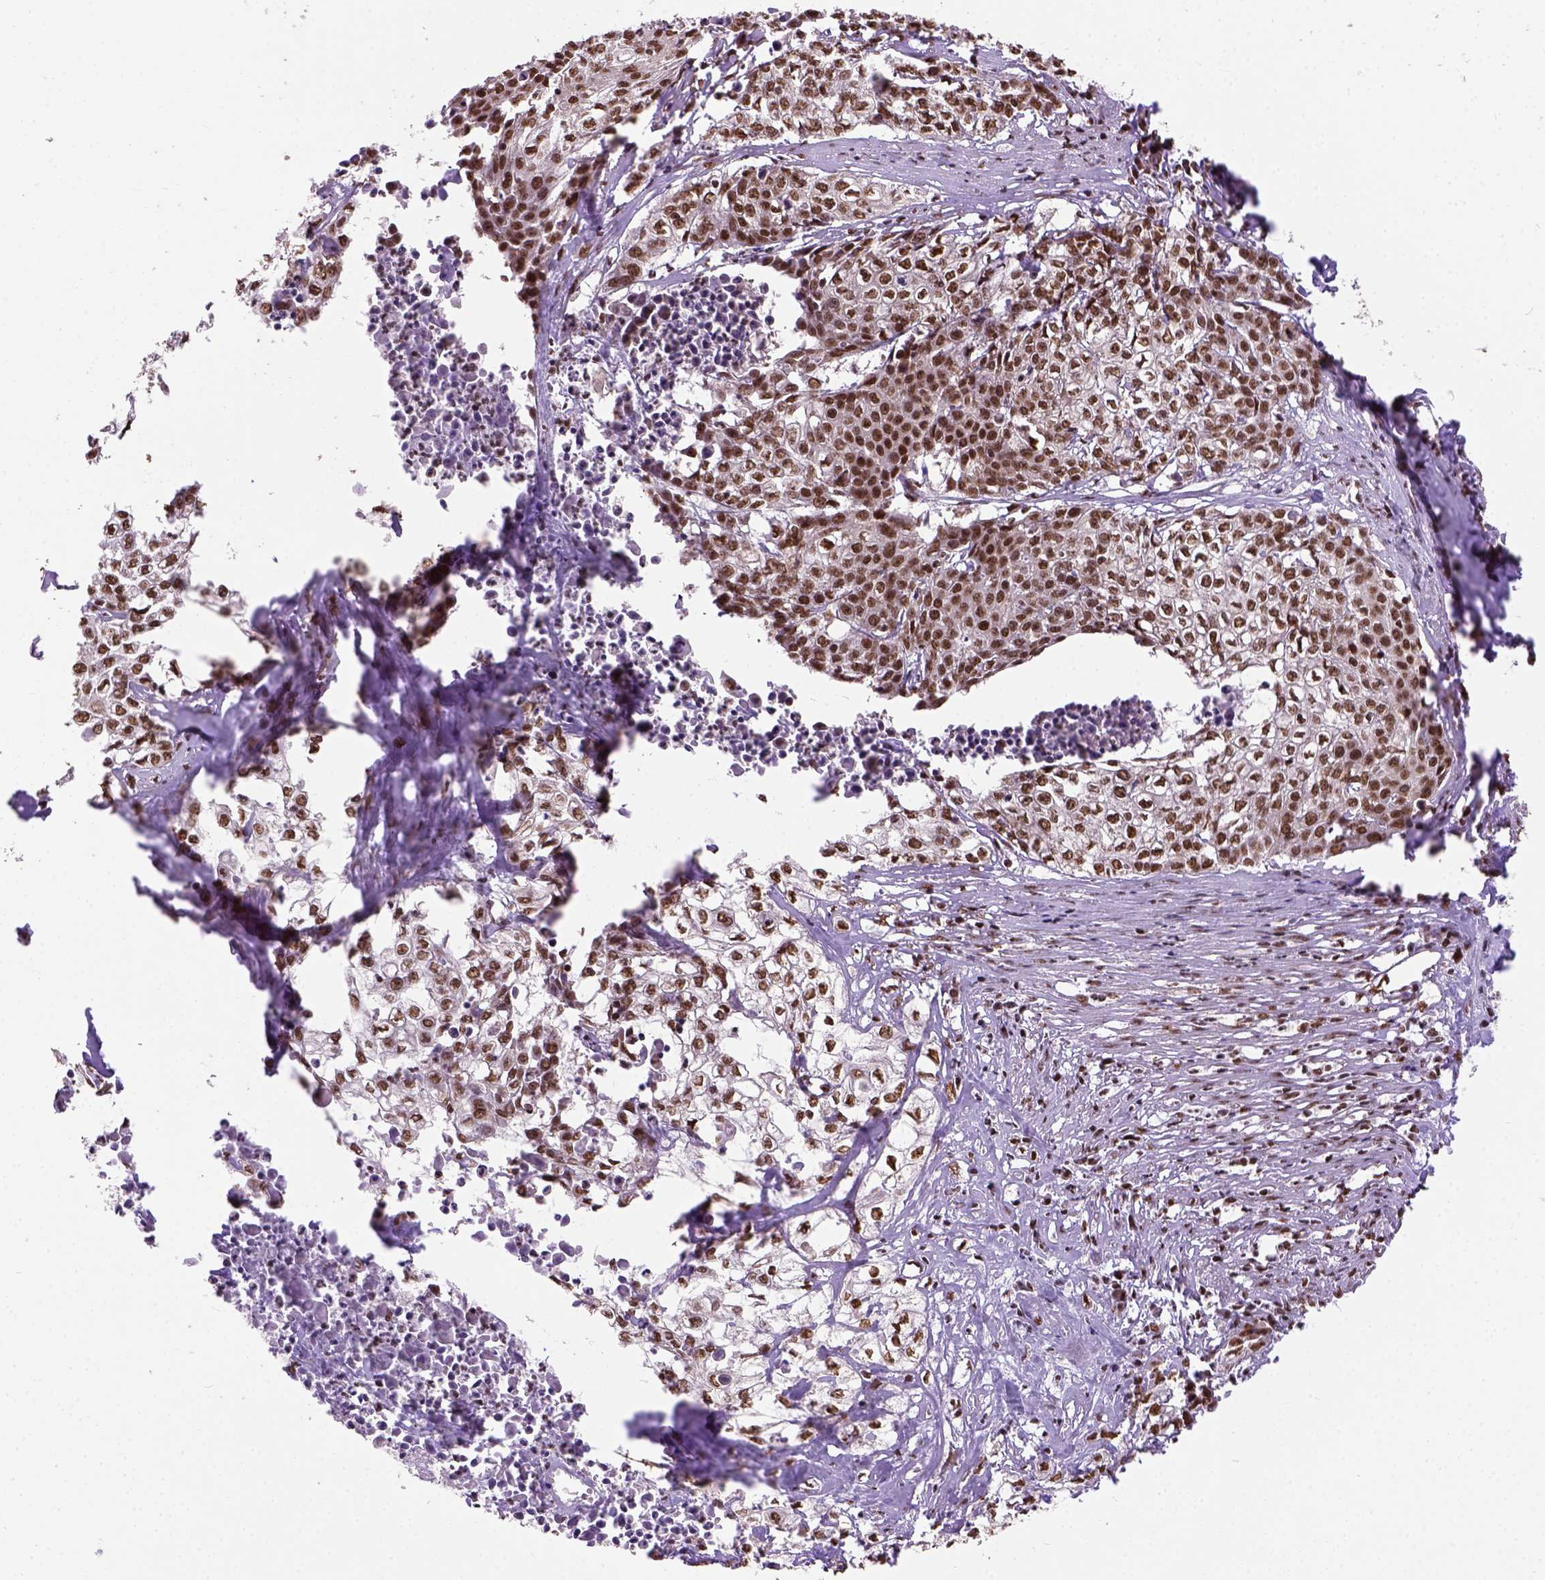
{"staining": {"intensity": "strong", "quantity": ">75%", "location": "nuclear"}, "tissue": "cervical cancer", "cell_type": "Tumor cells", "image_type": "cancer", "snomed": [{"axis": "morphology", "description": "Squamous cell carcinoma, NOS"}, {"axis": "topography", "description": "Cervix"}], "caption": "Tumor cells reveal high levels of strong nuclear positivity in approximately >75% of cells in human squamous cell carcinoma (cervical).", "gene": "NACC1", "patient": {"sex": "female", "age": 39}}